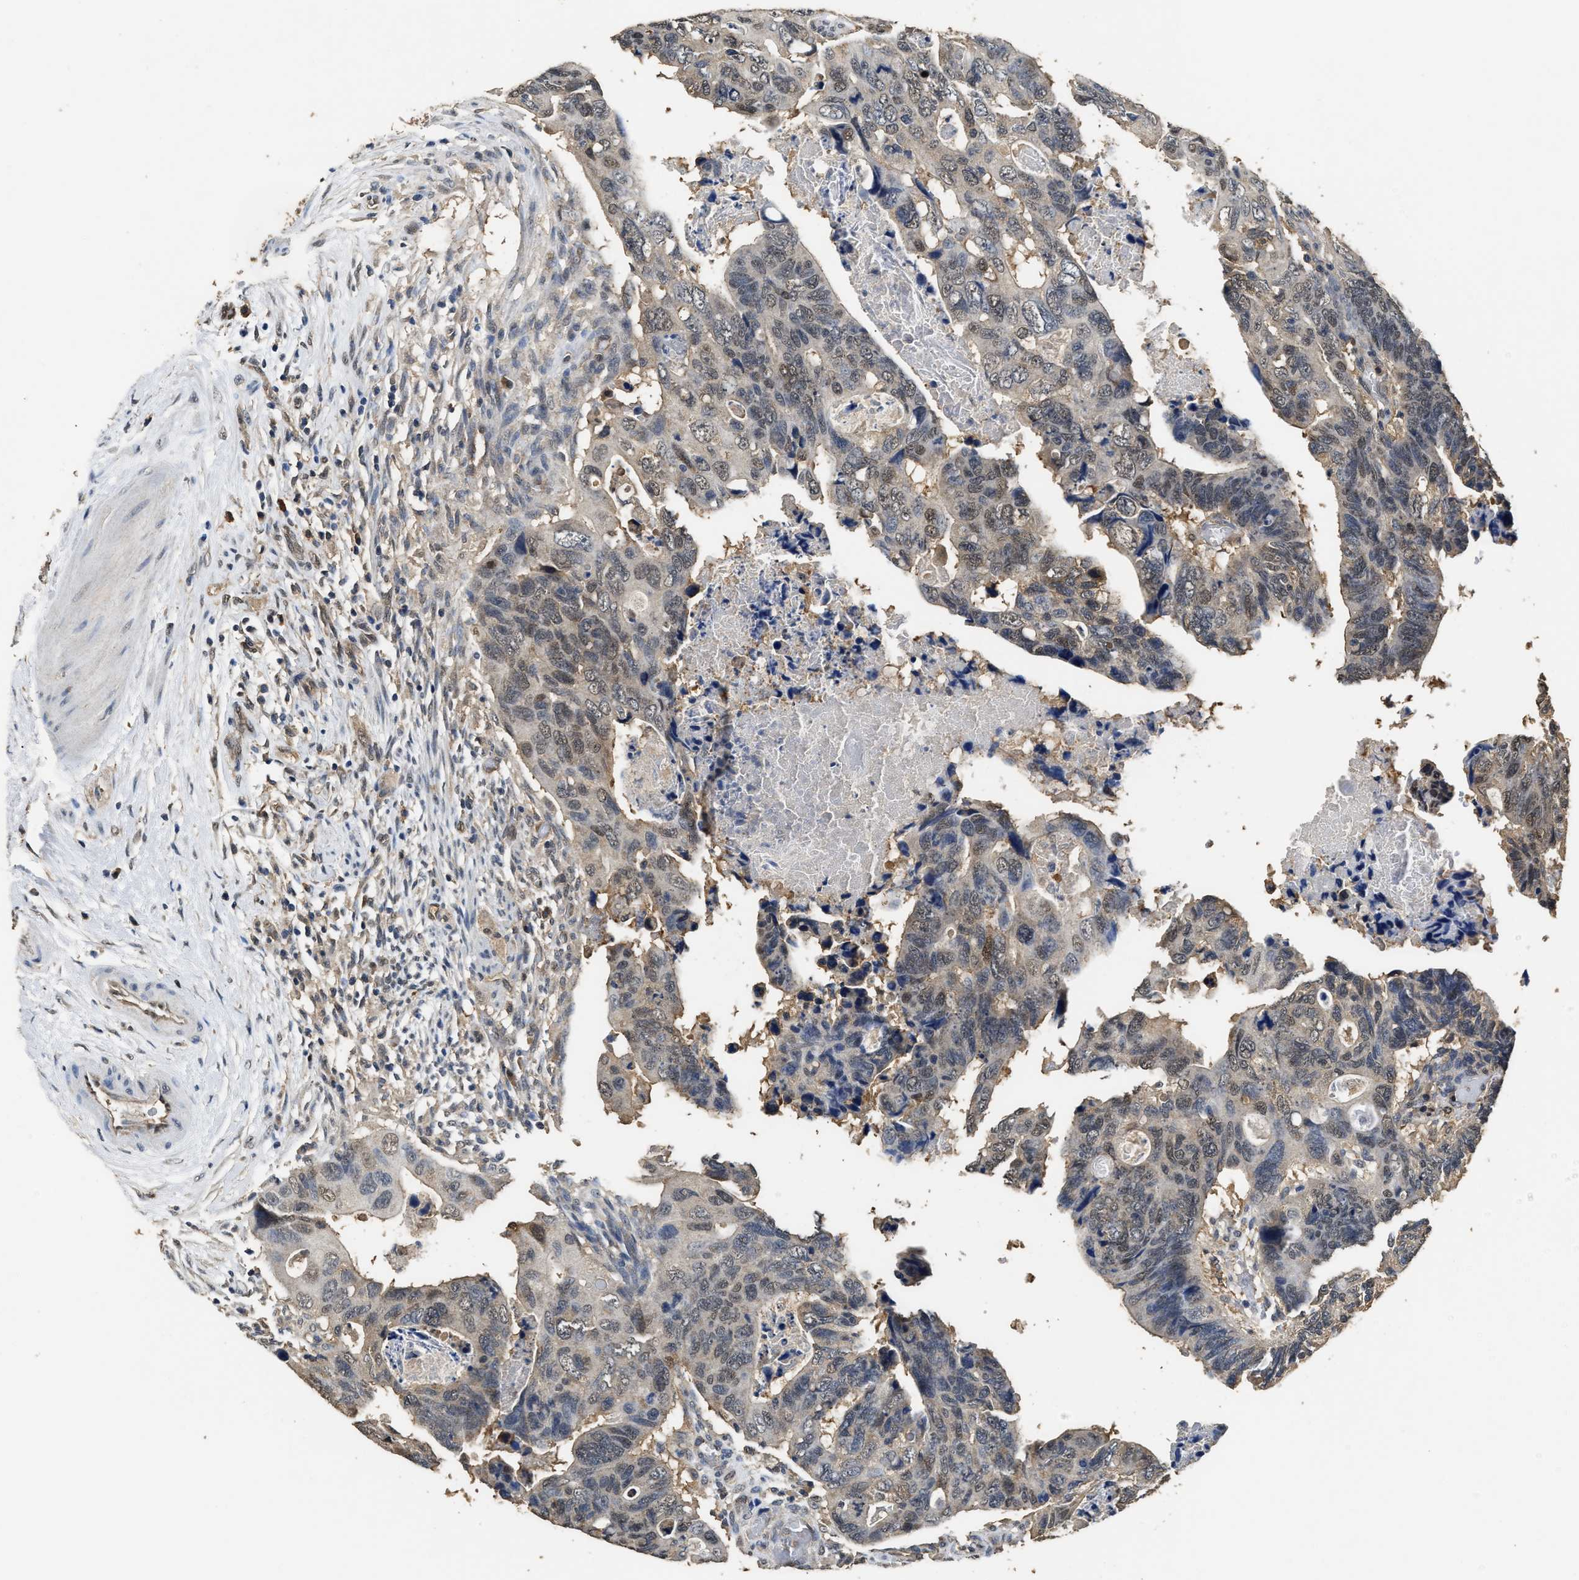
{"staining": {"intensity": "weak", "quantity": "25%-75%", "location": "cytoplasmic/membranous,nuclear"}, "tissue": "colorectal cancer", "cell_type": "Tumor cells", "image_type": "cancer", "snomed": [{"axis": "morphology", "description": "Adenocarcinoma, NOS"}, {"axis": "topography", "description": "Rectum"}], "caption": "The photomicrograph exhibits a brown stain indicating the presence of a protein in the cytoplasmic/membranous and nuclear of tumor cells in colorectal cancer (adenocarcinoma).", "gene": "YWHAE", "patient": {"sex": "male", "age": 53}}